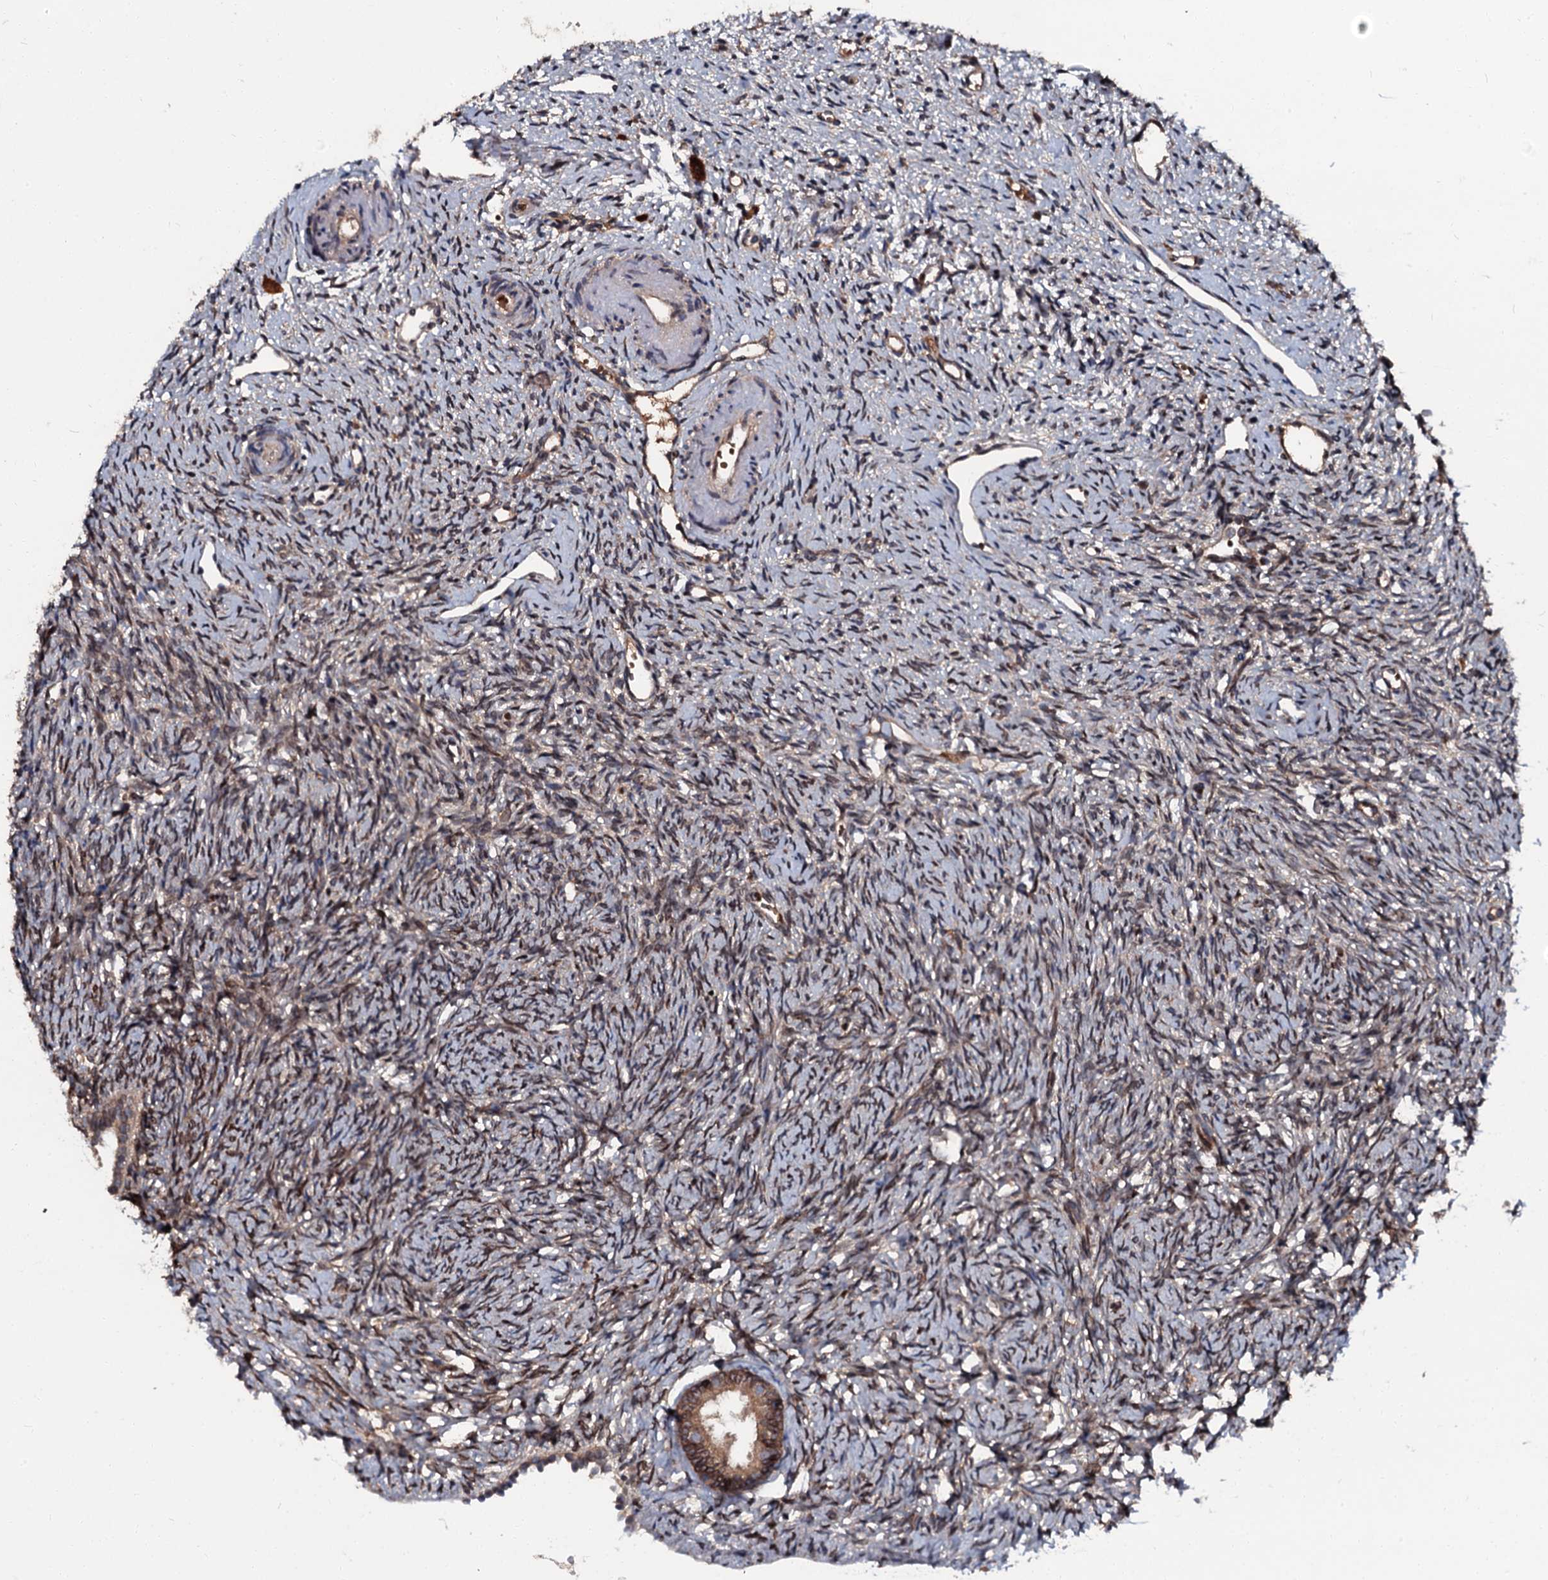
{"staining": {"intensity": "moderate", "quantity": ">75%", "location": "cytoplasmic/membranous"}, "tissue": "ovary", "cell_type": "Follicle cells", "image_type": "normal", "snomed": [{"axis": "morphology", "description": "Normal tissue, NOS"}, {"axis": "topography", "description": "Ovary"}], "caption": "This is an image of immunohistochemistry (IHC) staining of unremarkable ovary, which shows moderate staining in the cytoplasmic/membranous of follicle cells.", "gene": "N4BP1", "patient": {"sex": "female", "age": 51}}